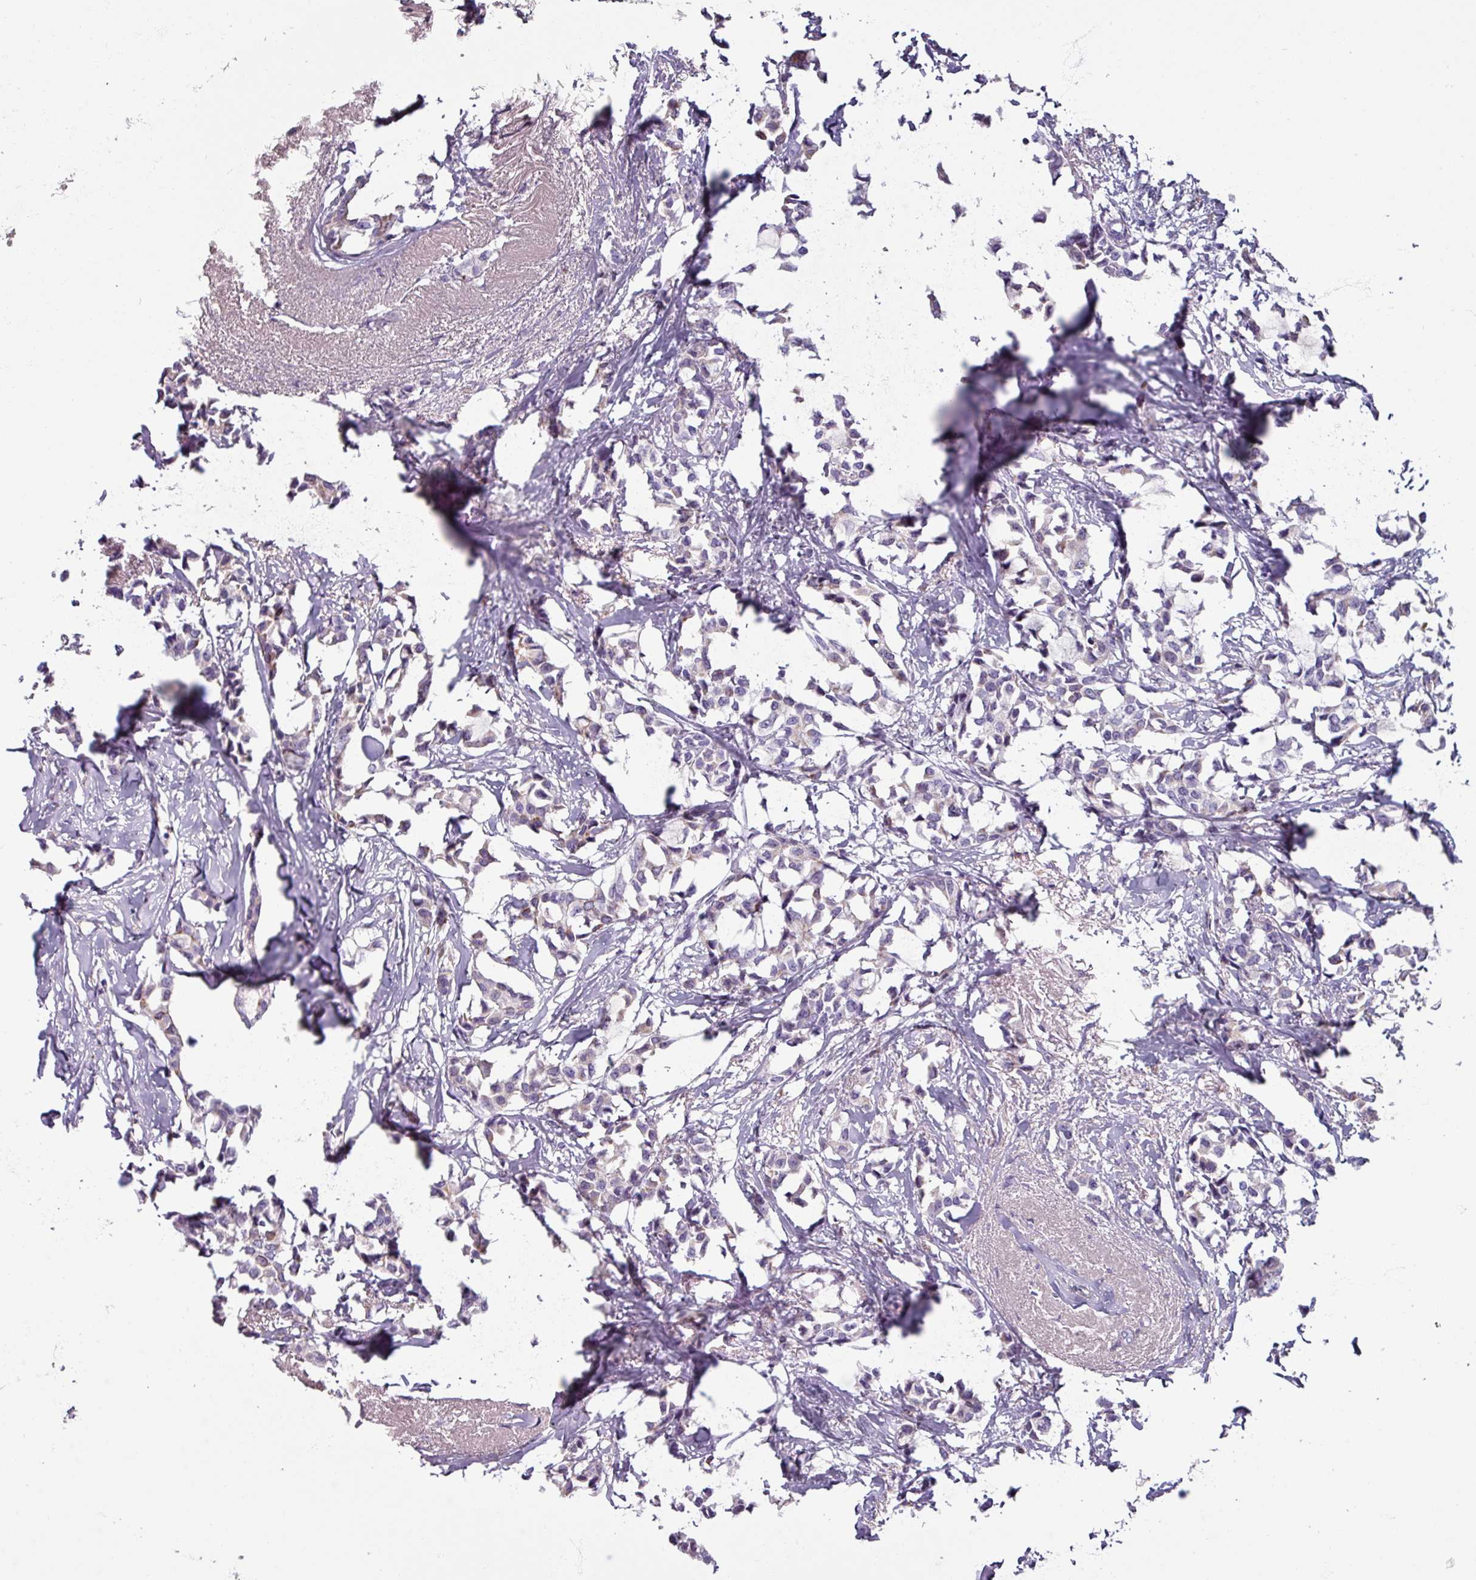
{"staining": {"intensity": "negative", "quantity": "none", "location": "none"}, "tissue": "breast cancer", "cell_type": "Tumor cells", "image_type": "cancer", "snomed": [{"axis": "morphology", "description": "Duct carcinoma"}, {"axis": "topography", "description": "Breast"}], "caption": "Immunohistochemistry of human breast cancer exhibits no expression in tumor cells. Nuclei are stained in blue.", "gene": "SPESP1", "patient": {"sex": "female", "age": 73}}